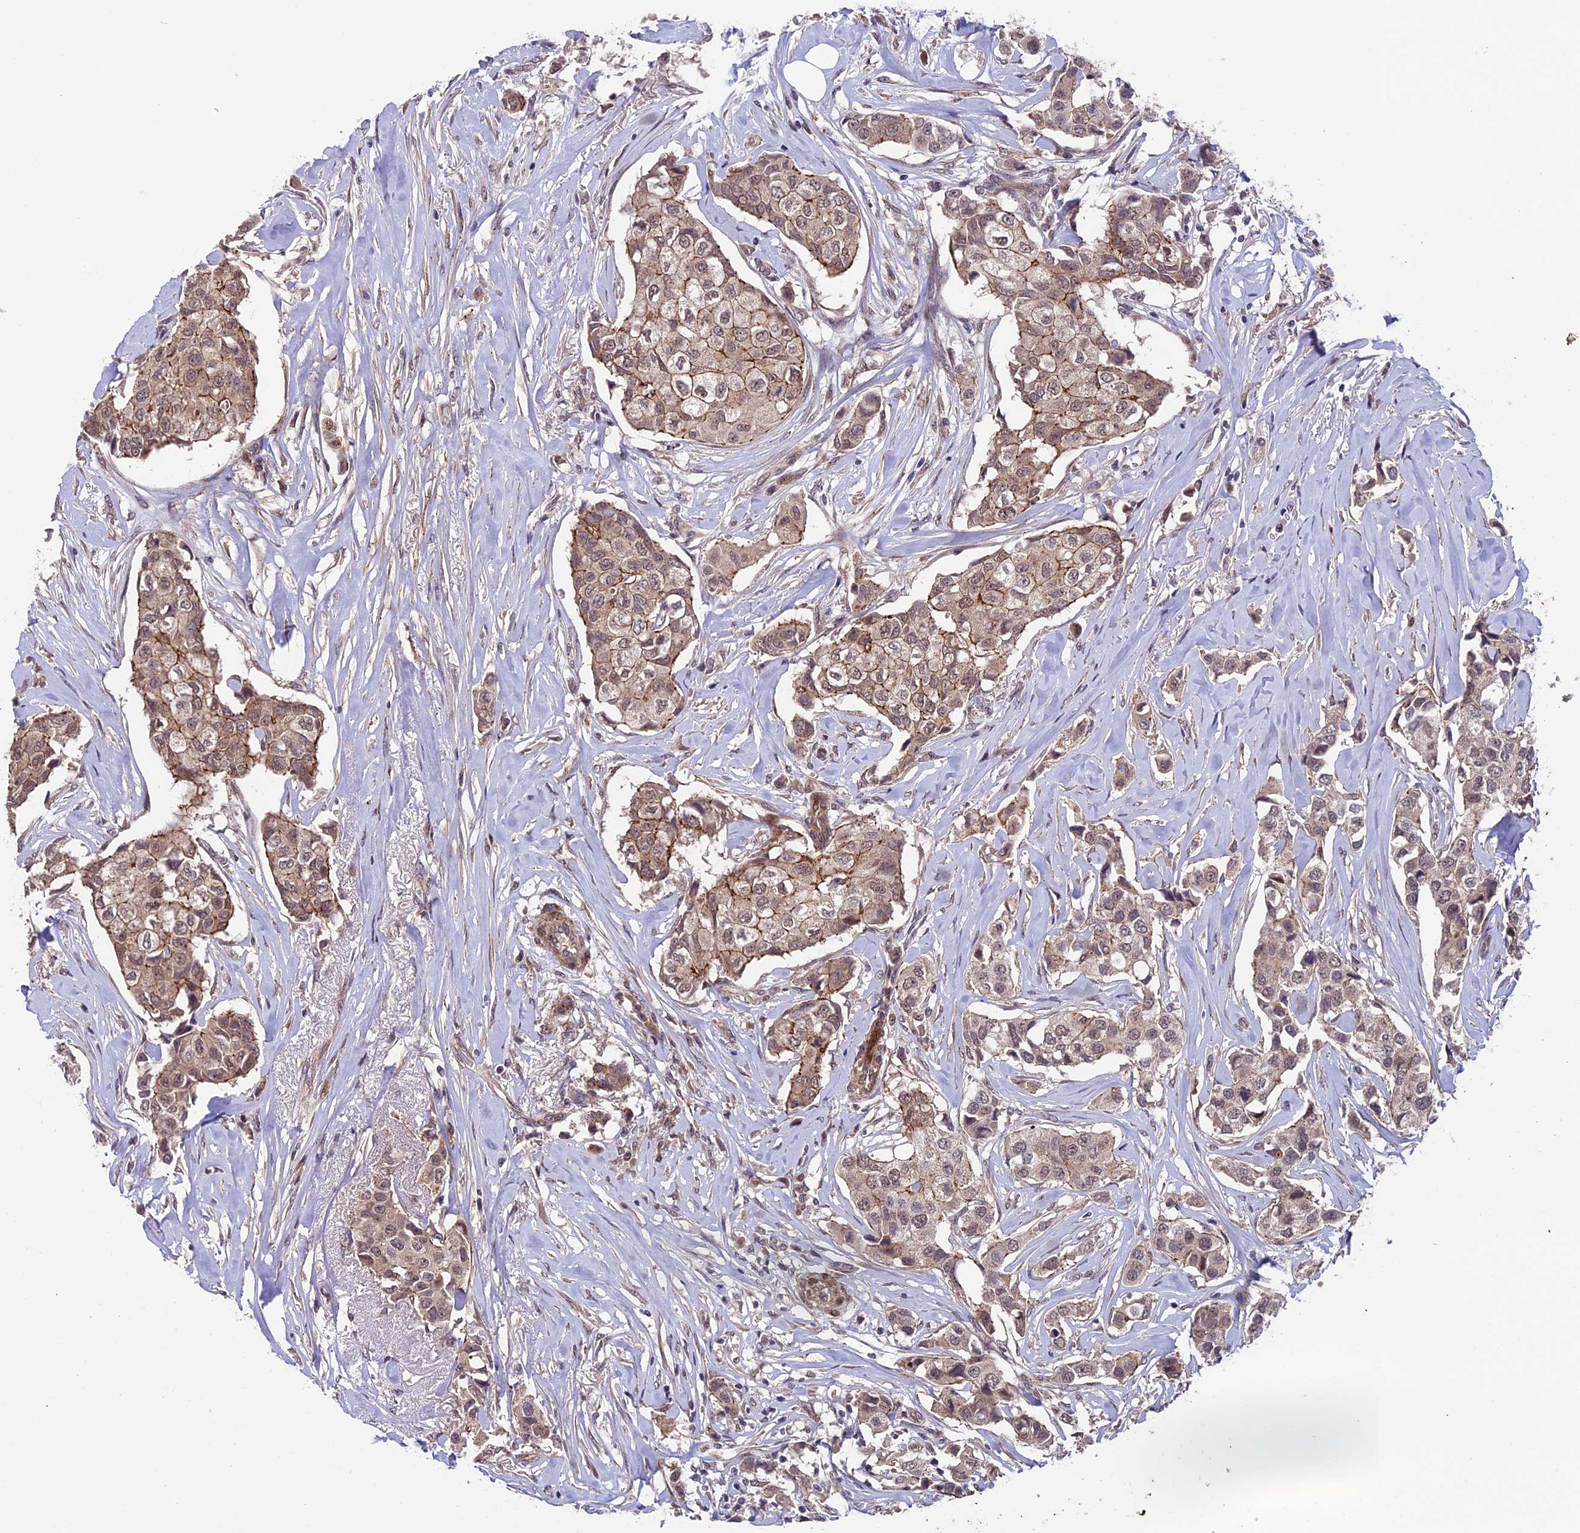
{"staining": {"intensity": "moderate", "quantity": ">75%", "location": "cytoplasmic/membranous"}, "tissue": "breast cancer", "cell_type": "Tumor cells", "image_type": "cancer", "snomed": [{"axis": "morphology", "description": "Duct carcinoma"}, {"axis": "topography", "description": "Breast"}], "caption": "Human infiltrating ductal carcinoma (breast) stained with a brown dye reveals moderate cytoplasmic/membranous positive expression in about >75% of tumor cells.", "gene": "SIPA1L3", "patient": {"sex": "female", "age": 80}}